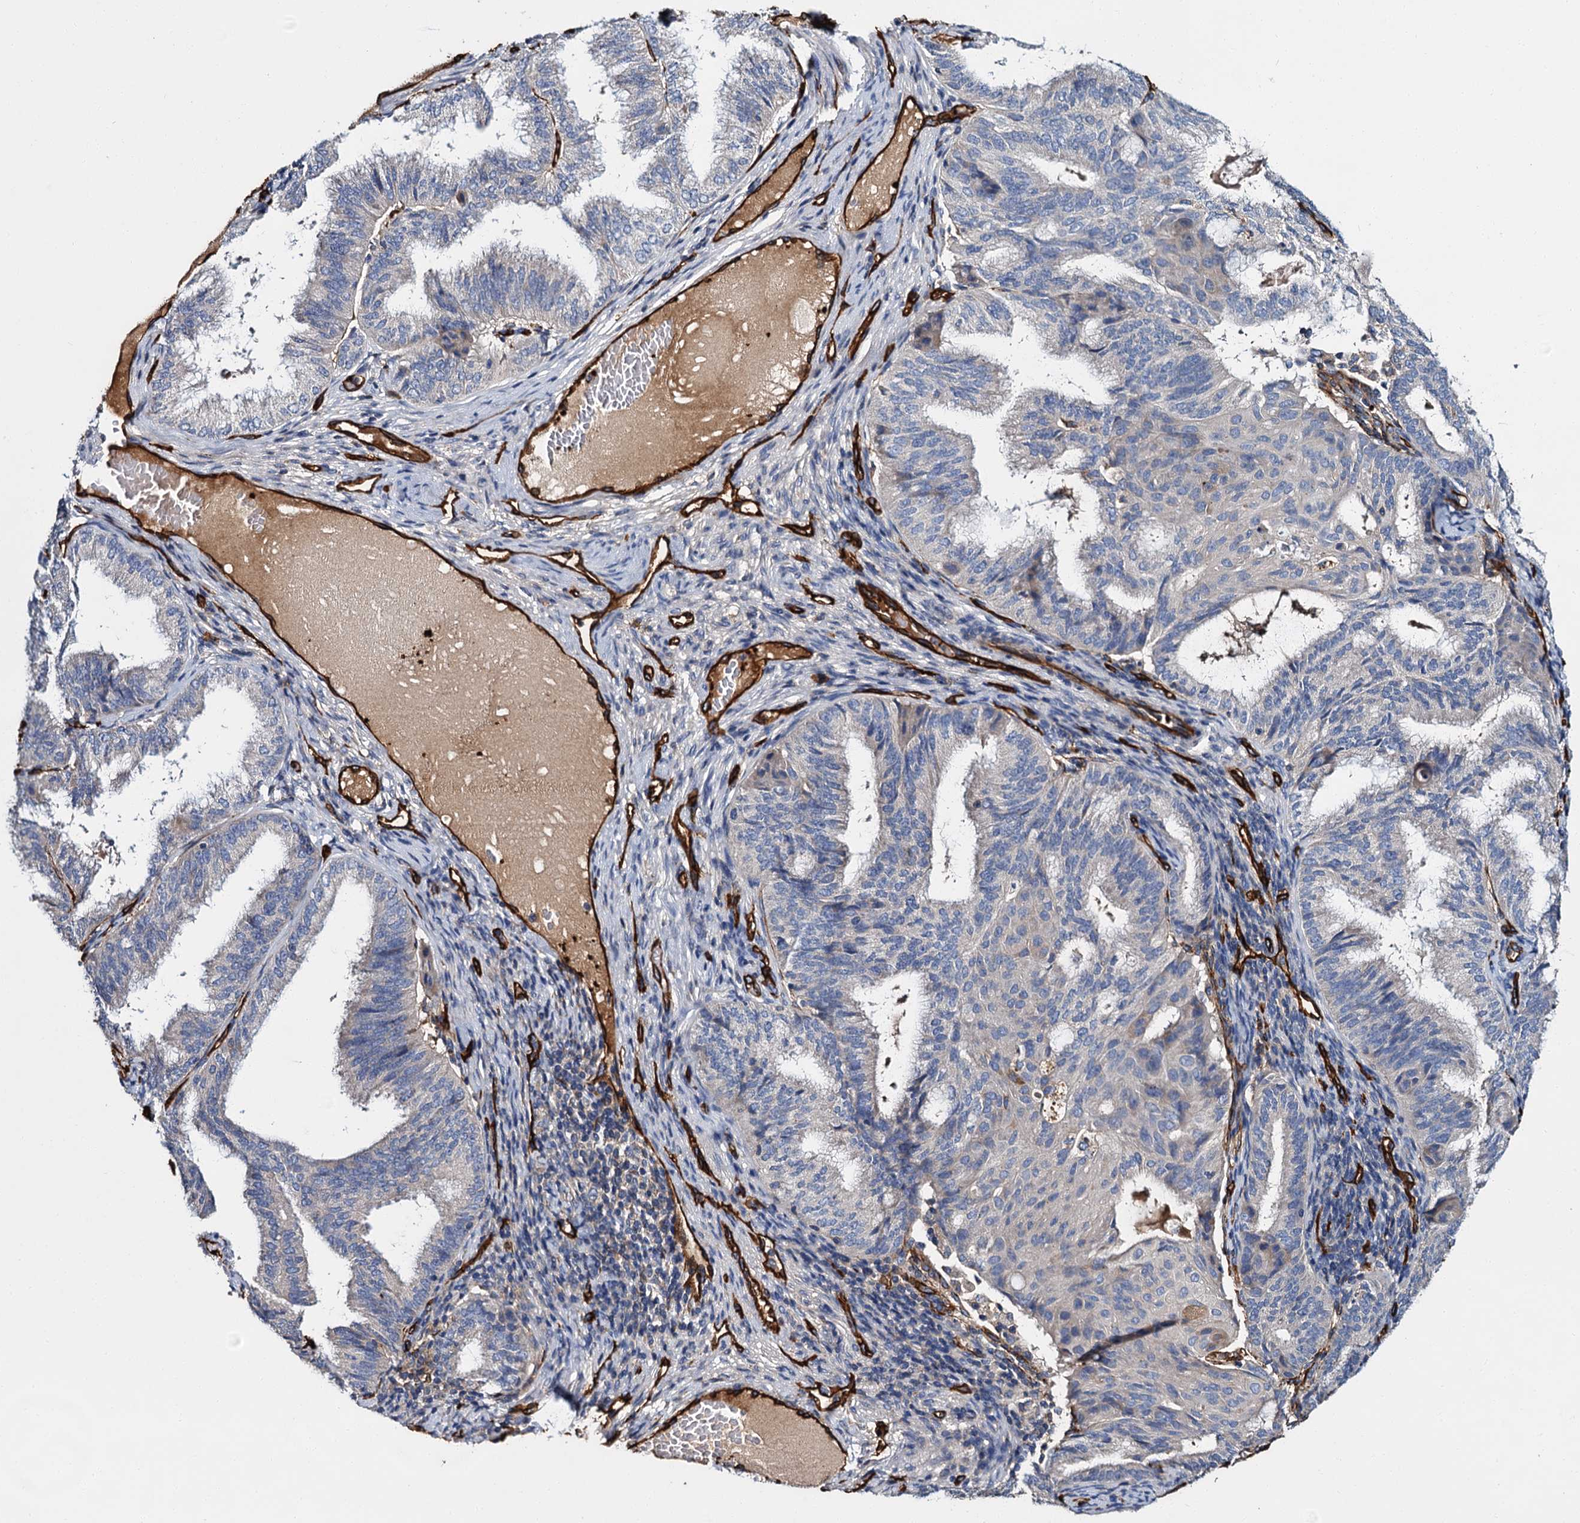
{"staining": {"intensity": "negative", "quantity": "none", "location": "none"}, "tissue": "endometrial cancer", "cell_type": "Tumor cells", "image_type": "cancer", "snomed": [{"axis": "morphology", "description": "Adenocarcinoma, NOS"}, {"axis": "topography", "description": "Endometrium"}], "caption": "Immunohistochemistry (IHC) micrograph of neoplastic tissue: adenocarcinoma (endometrial) stained with DAB displays no significant protein staining in tumor cells.", "gene": "CACNA1C", "patient": {"sex": "female", "age": 49}}